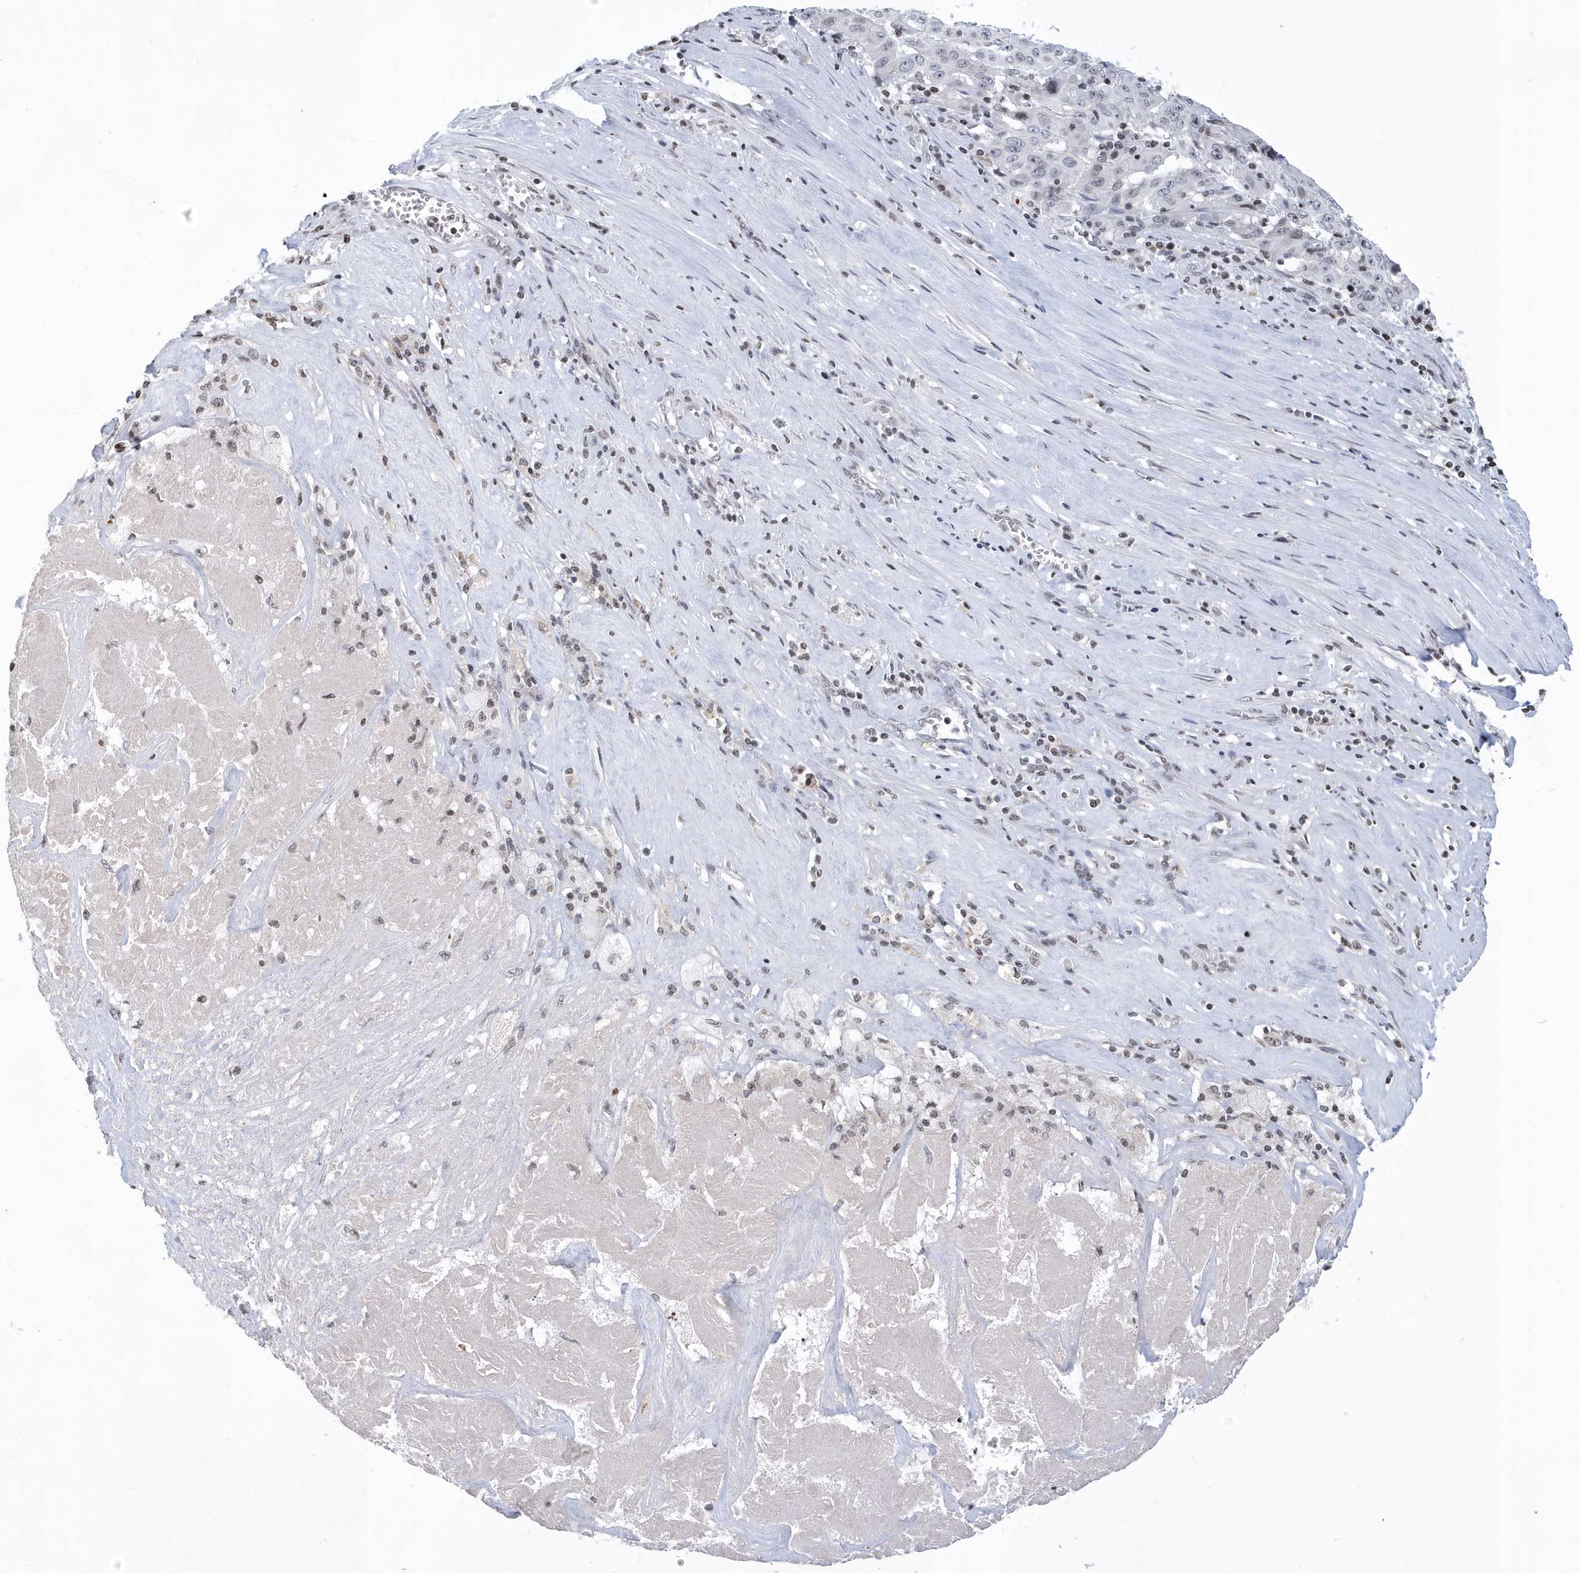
{"staining": {"intensity": "negative", "quantity": "none", "location": "none"}, "tissue": "pancreatic cancer", "cell_type": "Tumor cells", "image_type": "cancer", "snomed": [{"axis": "morphology", "description": "Adenocarcinoma, NOS"}, {"axis": "topography", "description": "Pancreas"}], "caption": "IHC of adenocarcinoma (pancreatic) shows no staining in tumor cells.", "gene": "VWA5B2", "patient": {"sex": "male", "age": 63}}